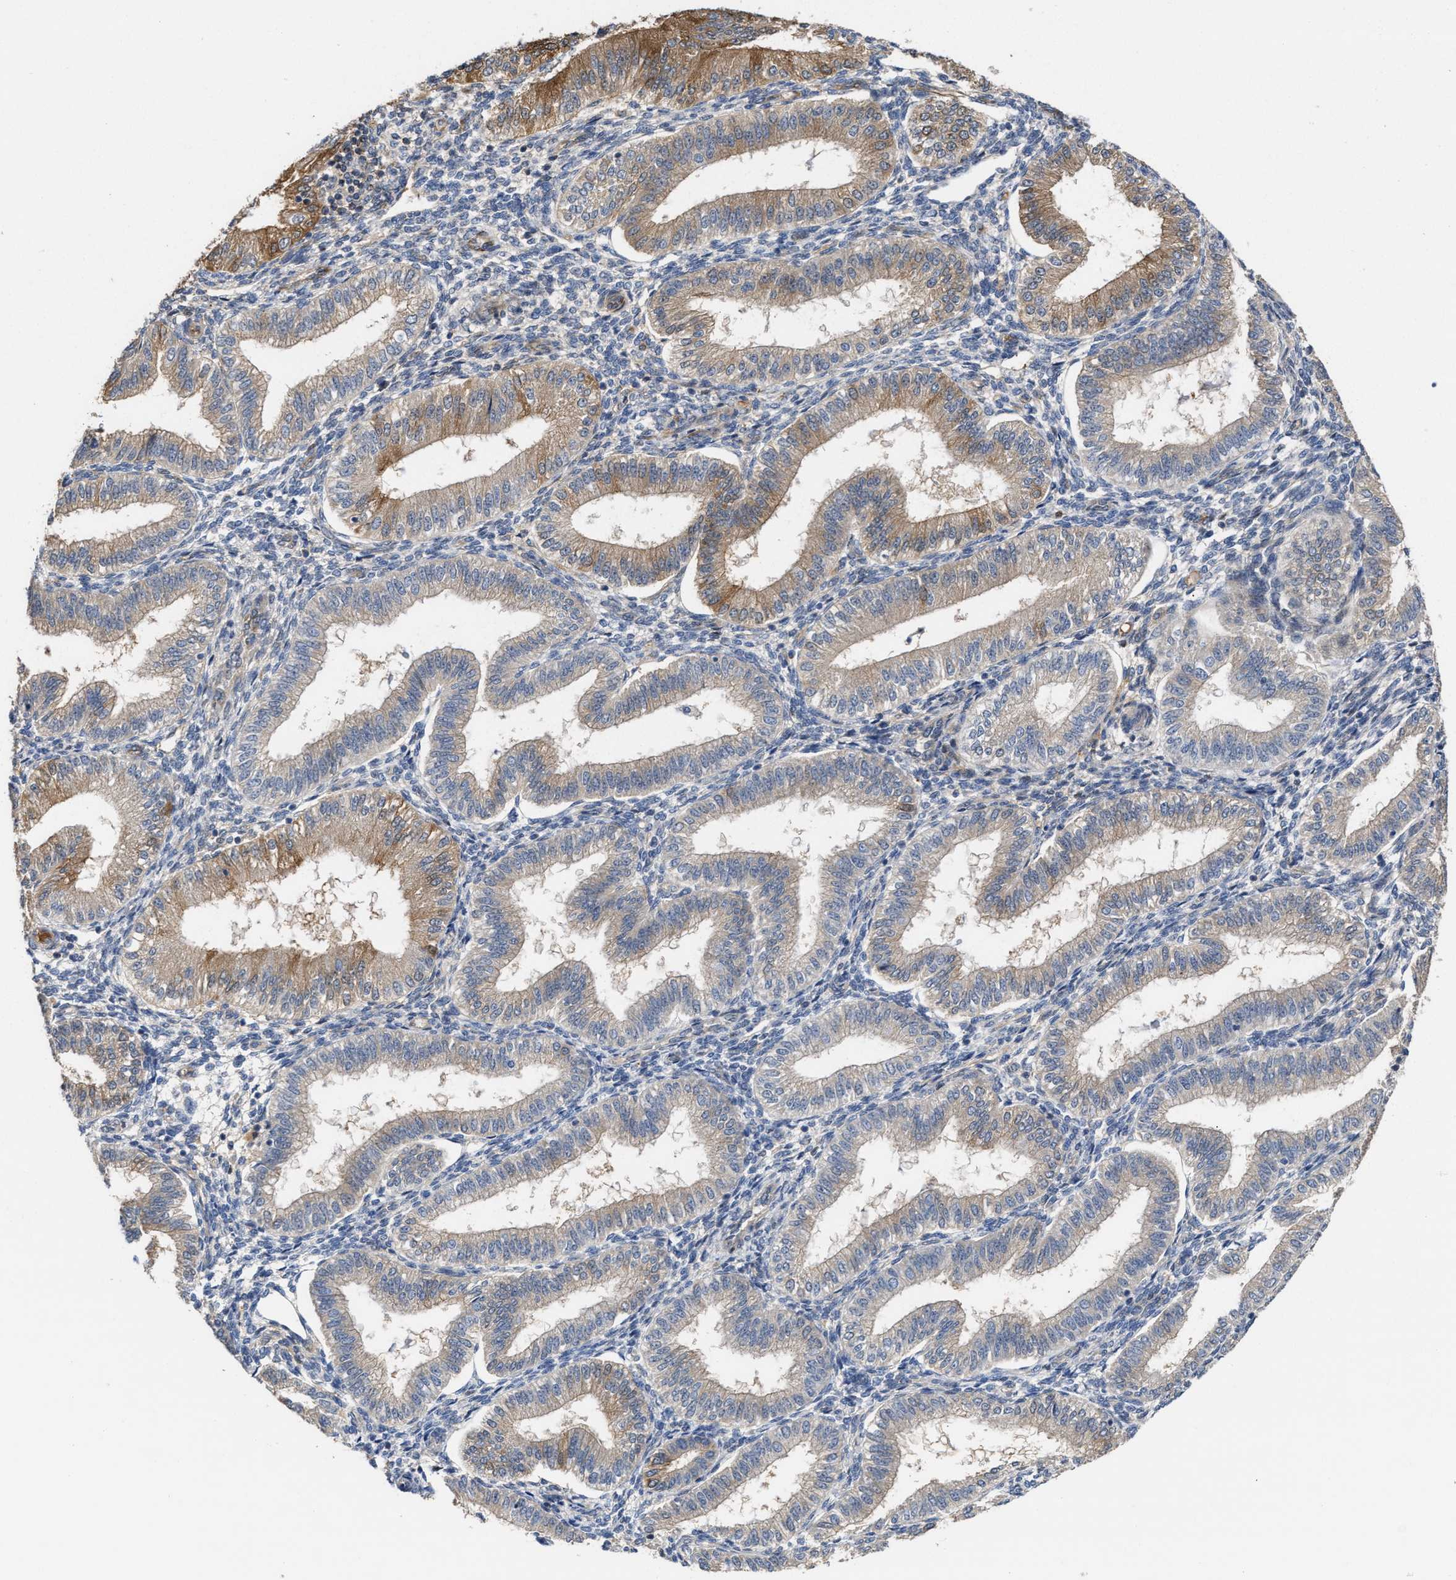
{"staining": {"intensity": "negative", "quantity": "none", "location": "none"}, "tissue": "endometrium", "cell_type": "Cells in endometrial stroma", "image_type": "normal", "snomed": [{"axis": "morphology", "description": "Normal tissue, NOS"}, {"axis": "topography", "description": "Endometrium"}], "caption": "This is an immunohistochemistry (IHC) photomicrograph of normal human endometrium. There is no staining in cells in endometrial stroma.", "gene": "BBLN", "patient": {"sex": "female", "age": 39}}